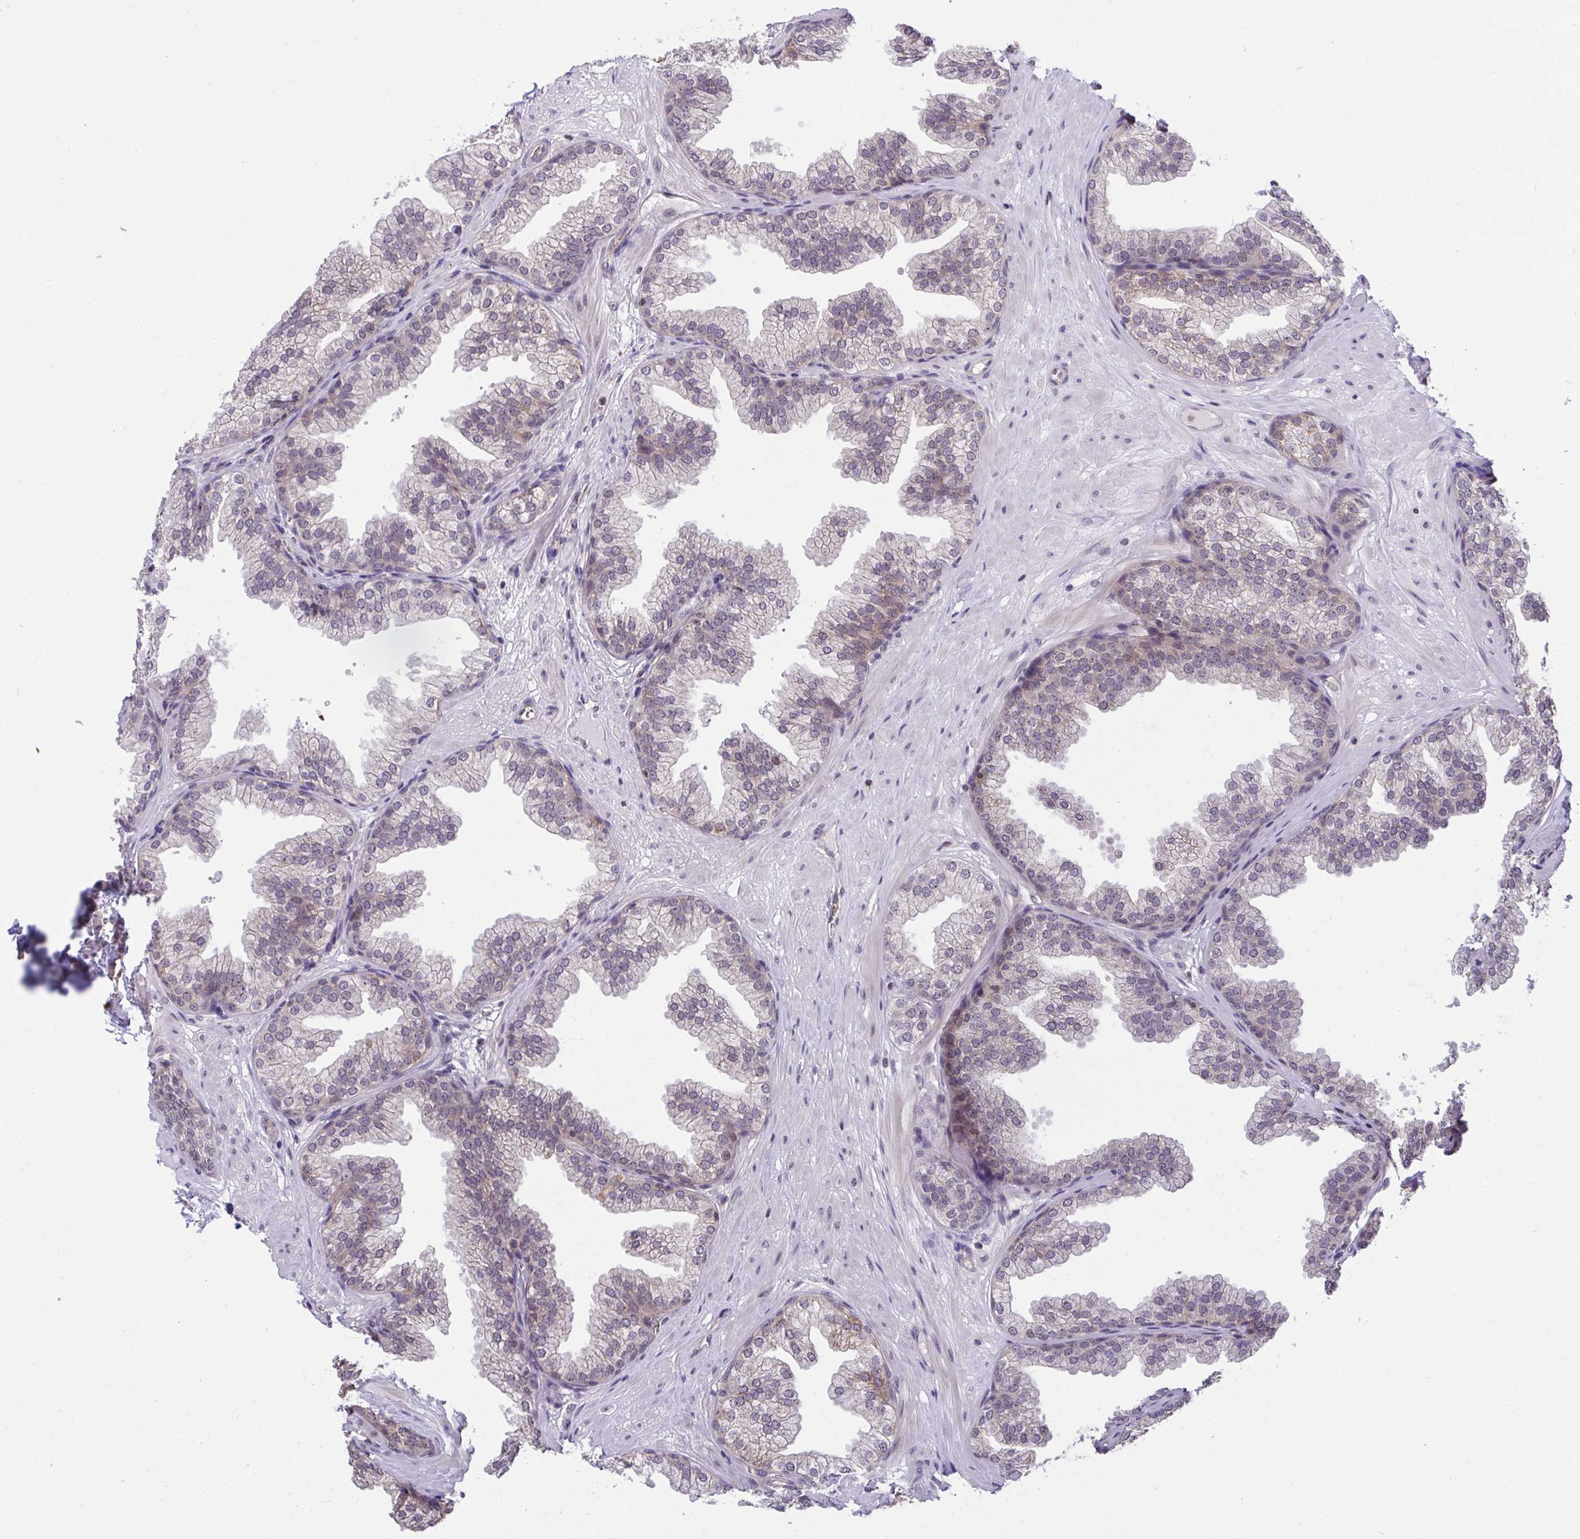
{"staining": {"intensity": "weak", "quantity": "<25%", "location": "cytoplasmic/membranous"}, "tissue": "prostate", "cell_type": "Glandular cells", "image_type": "normal", "snomed": [{"axis": "morphology", "description": "Normal tissue, NOS"}, {"axis": "topography", "description": "Prostate"}], "caption": "DAB immunohistochemical staining of benign prostate displays no significant positivity in glandular cells.", "gene": "PPP1CA", "patient": {"sex": "male", "age": 37}}